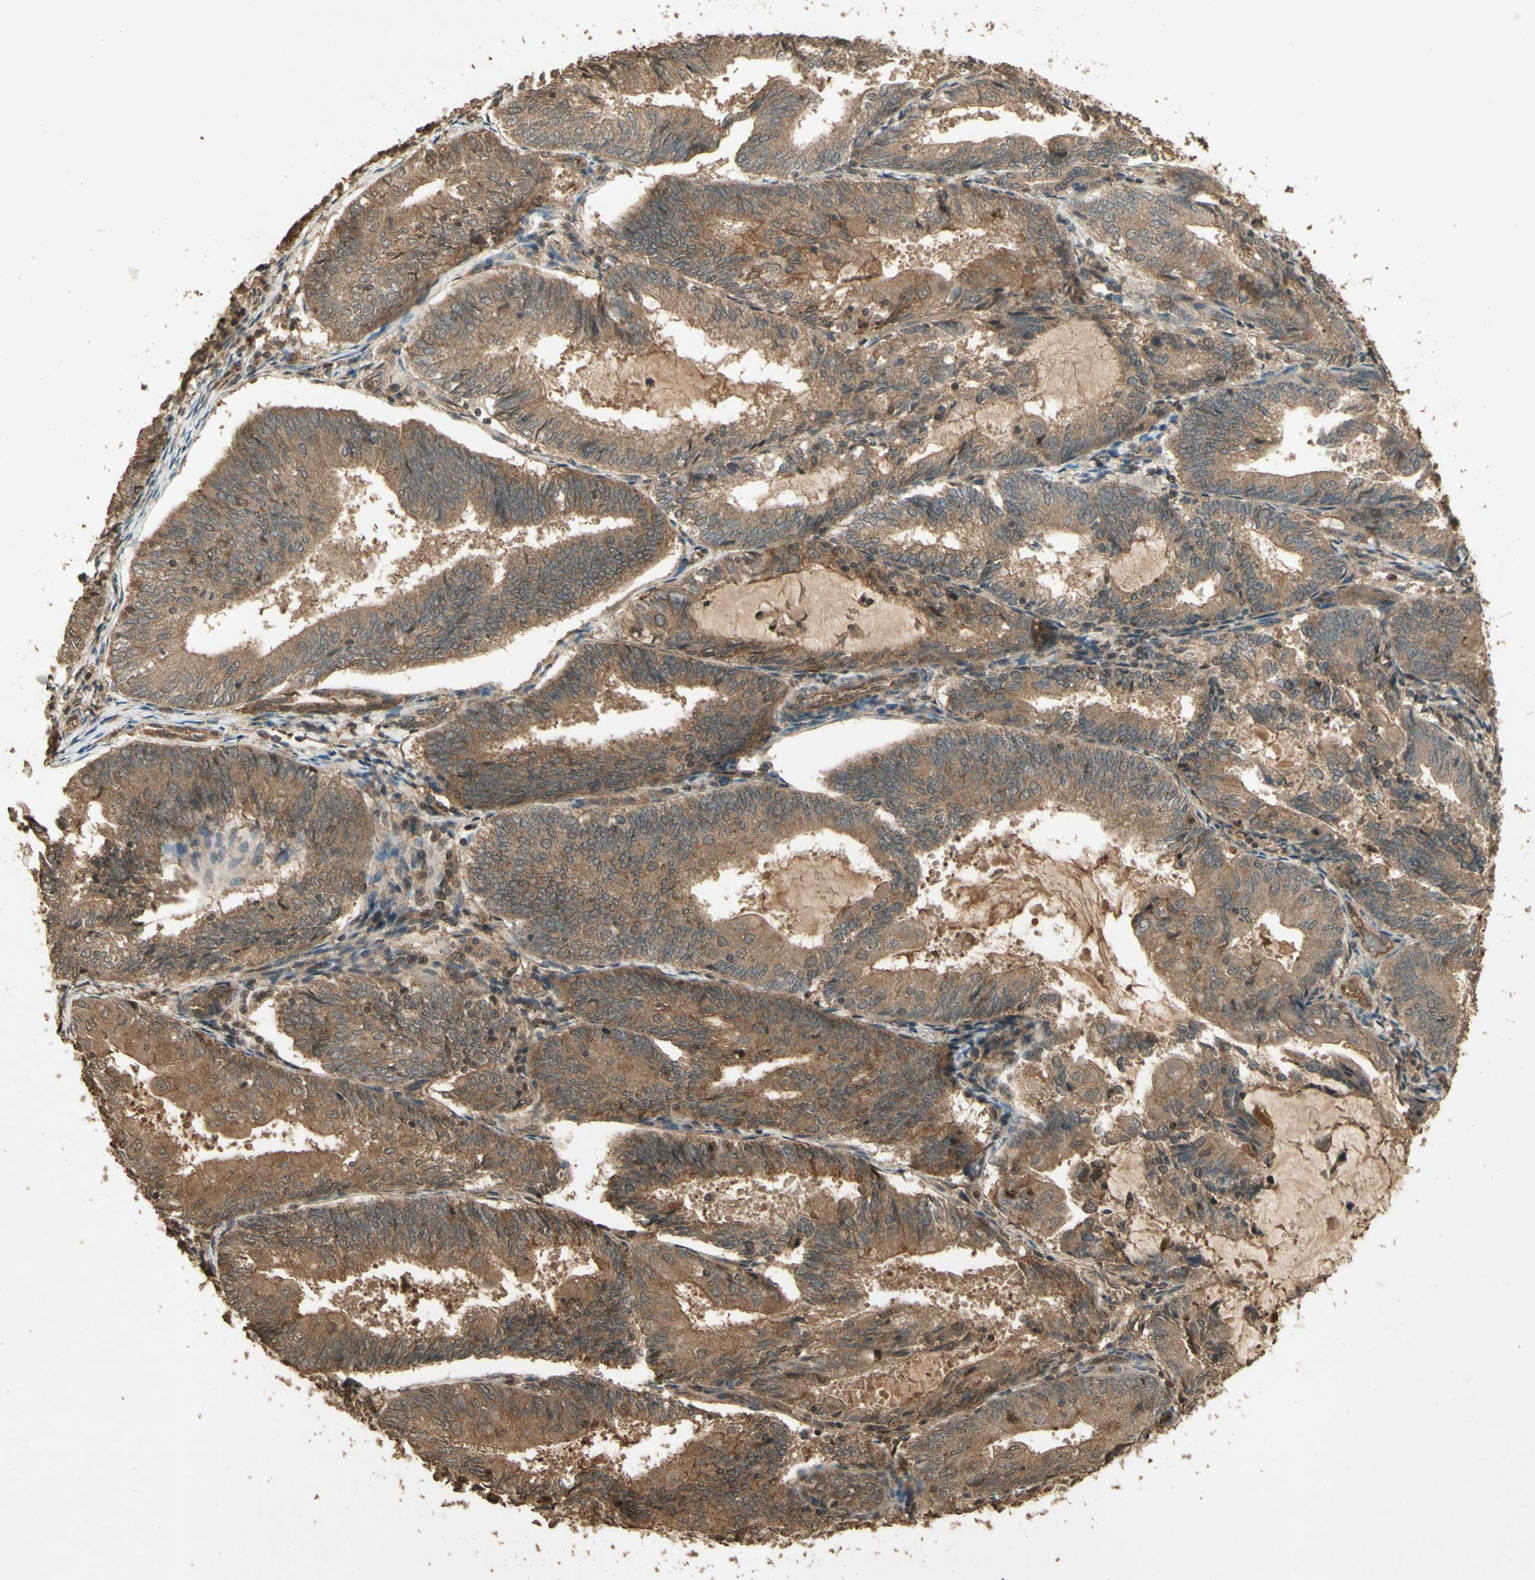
{"staining": {"intensity": "moderate", "quantity": ">75%", "location": "cytoplasmic/membranous"}, "tissue": "endometrial cancer", "cell_type": "Tumor cells", "image_type": "cancer", "snomed": [{"axis": "morphology", "description": "Adenocarcinoma, NOS"}, {"axis": "topography", "description": "Endometrium"}], "caption": "Protein staining shows moderate cytoplasmic/membranous positivity in about >75% of tumor cells in endometrial cancer. Using DAB (brown) and hematoxylin (blue) stains, captured at high magnification using brightfield microscopy.", "gene": "SMAD9", "patient": {"sex": "female", "age": 81}}